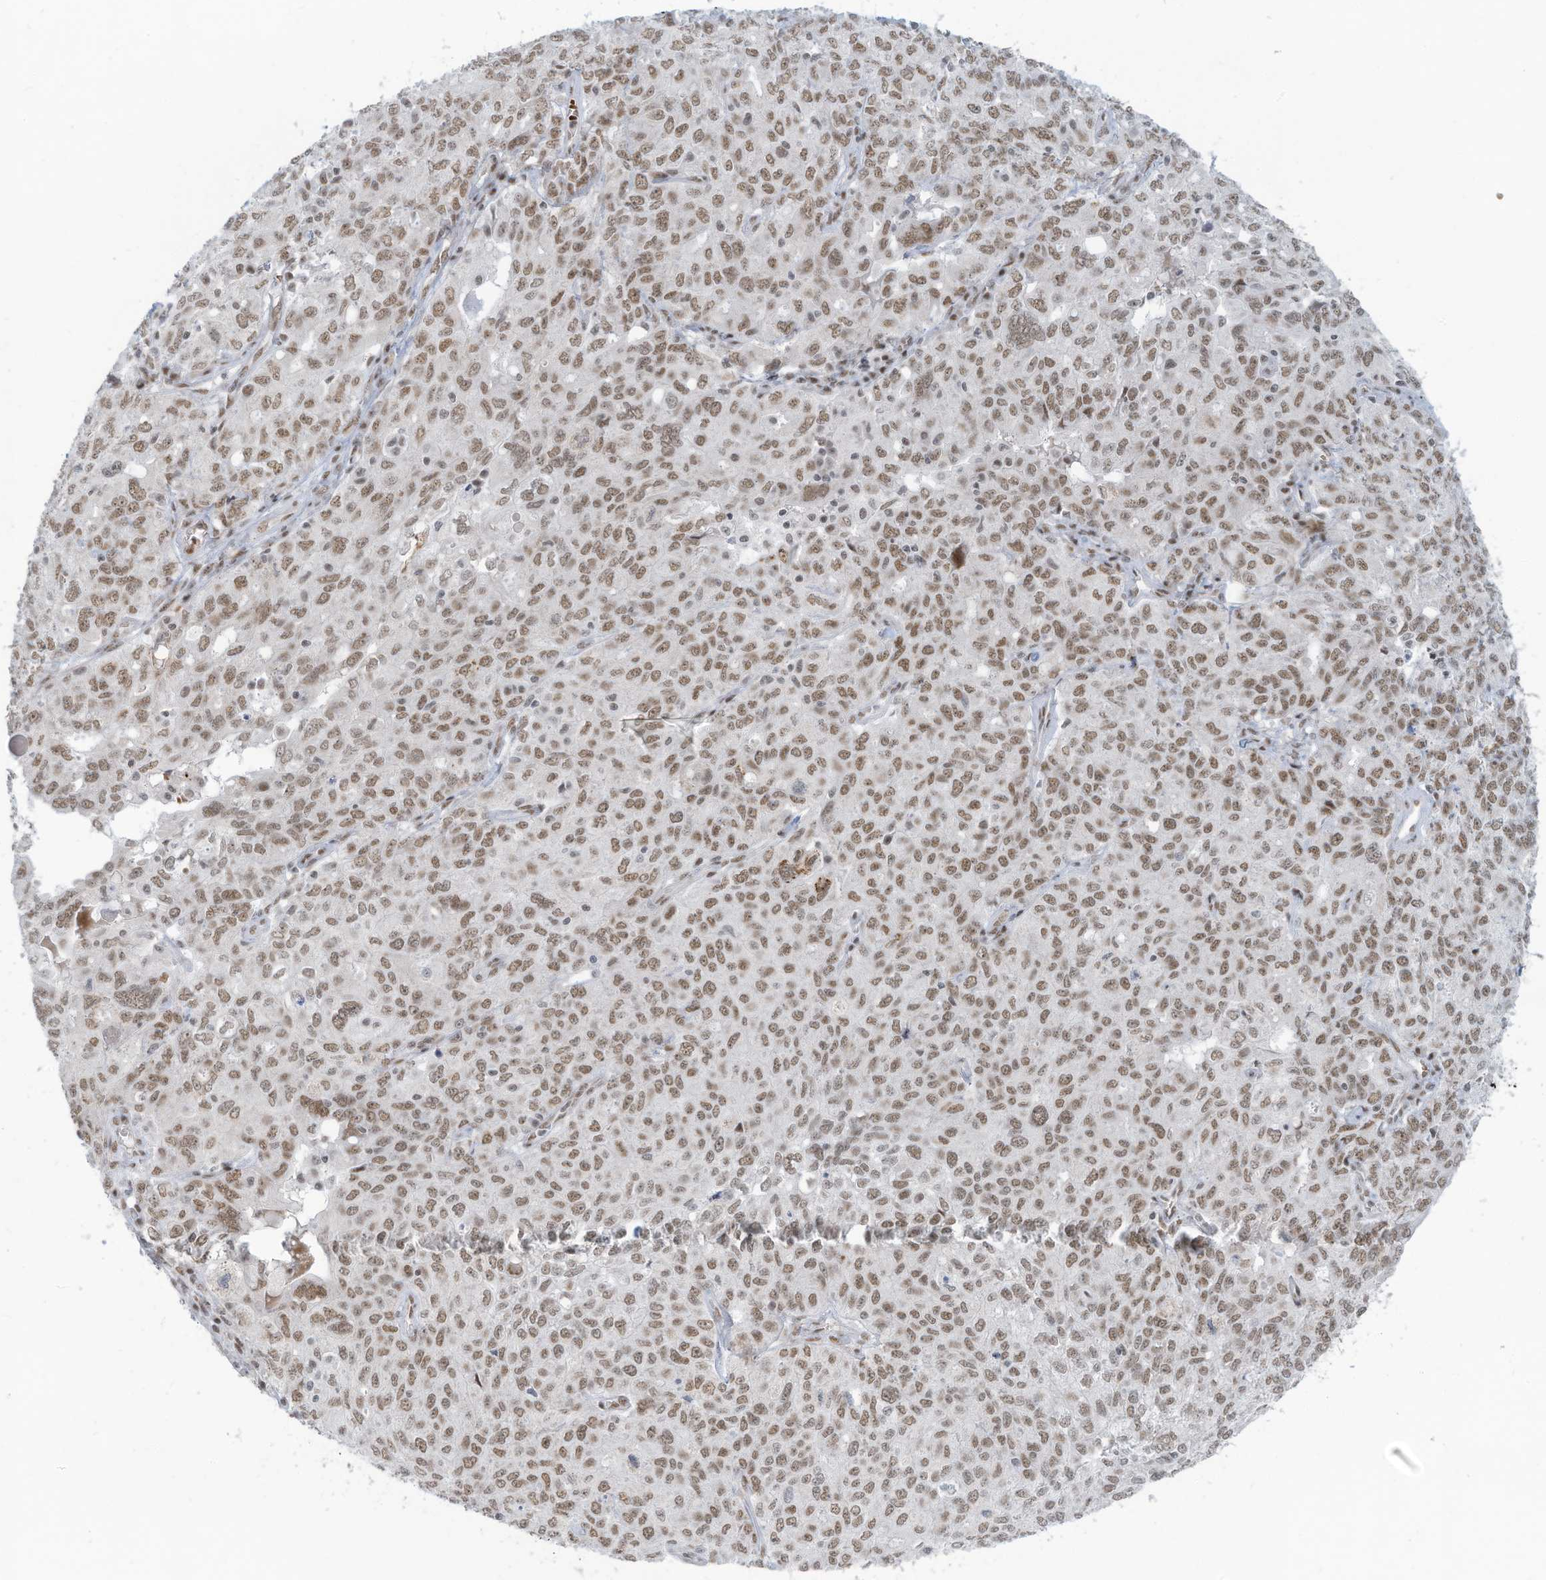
{"staining": {"intensity": "moderate", "quantity": ">75%", "location": "nuclear"}, "tissue": "ovarian cancer", "cell_type": "Tumor cells", "image_type": "cancer", "snomed": [{"axis": "morphology", "description": "Carcinoma, endometroid"}, {"axis": "topography", "description": "Ovary"}], "caption": "Human ovarian cancer (endometroid carcinoma) stained with a brown dye exhibits moderate nuclear positive staining in approximately >75% of tumor cells.", "gene": "ECT2L", "patient": {"sex": "female", "age": 62}}